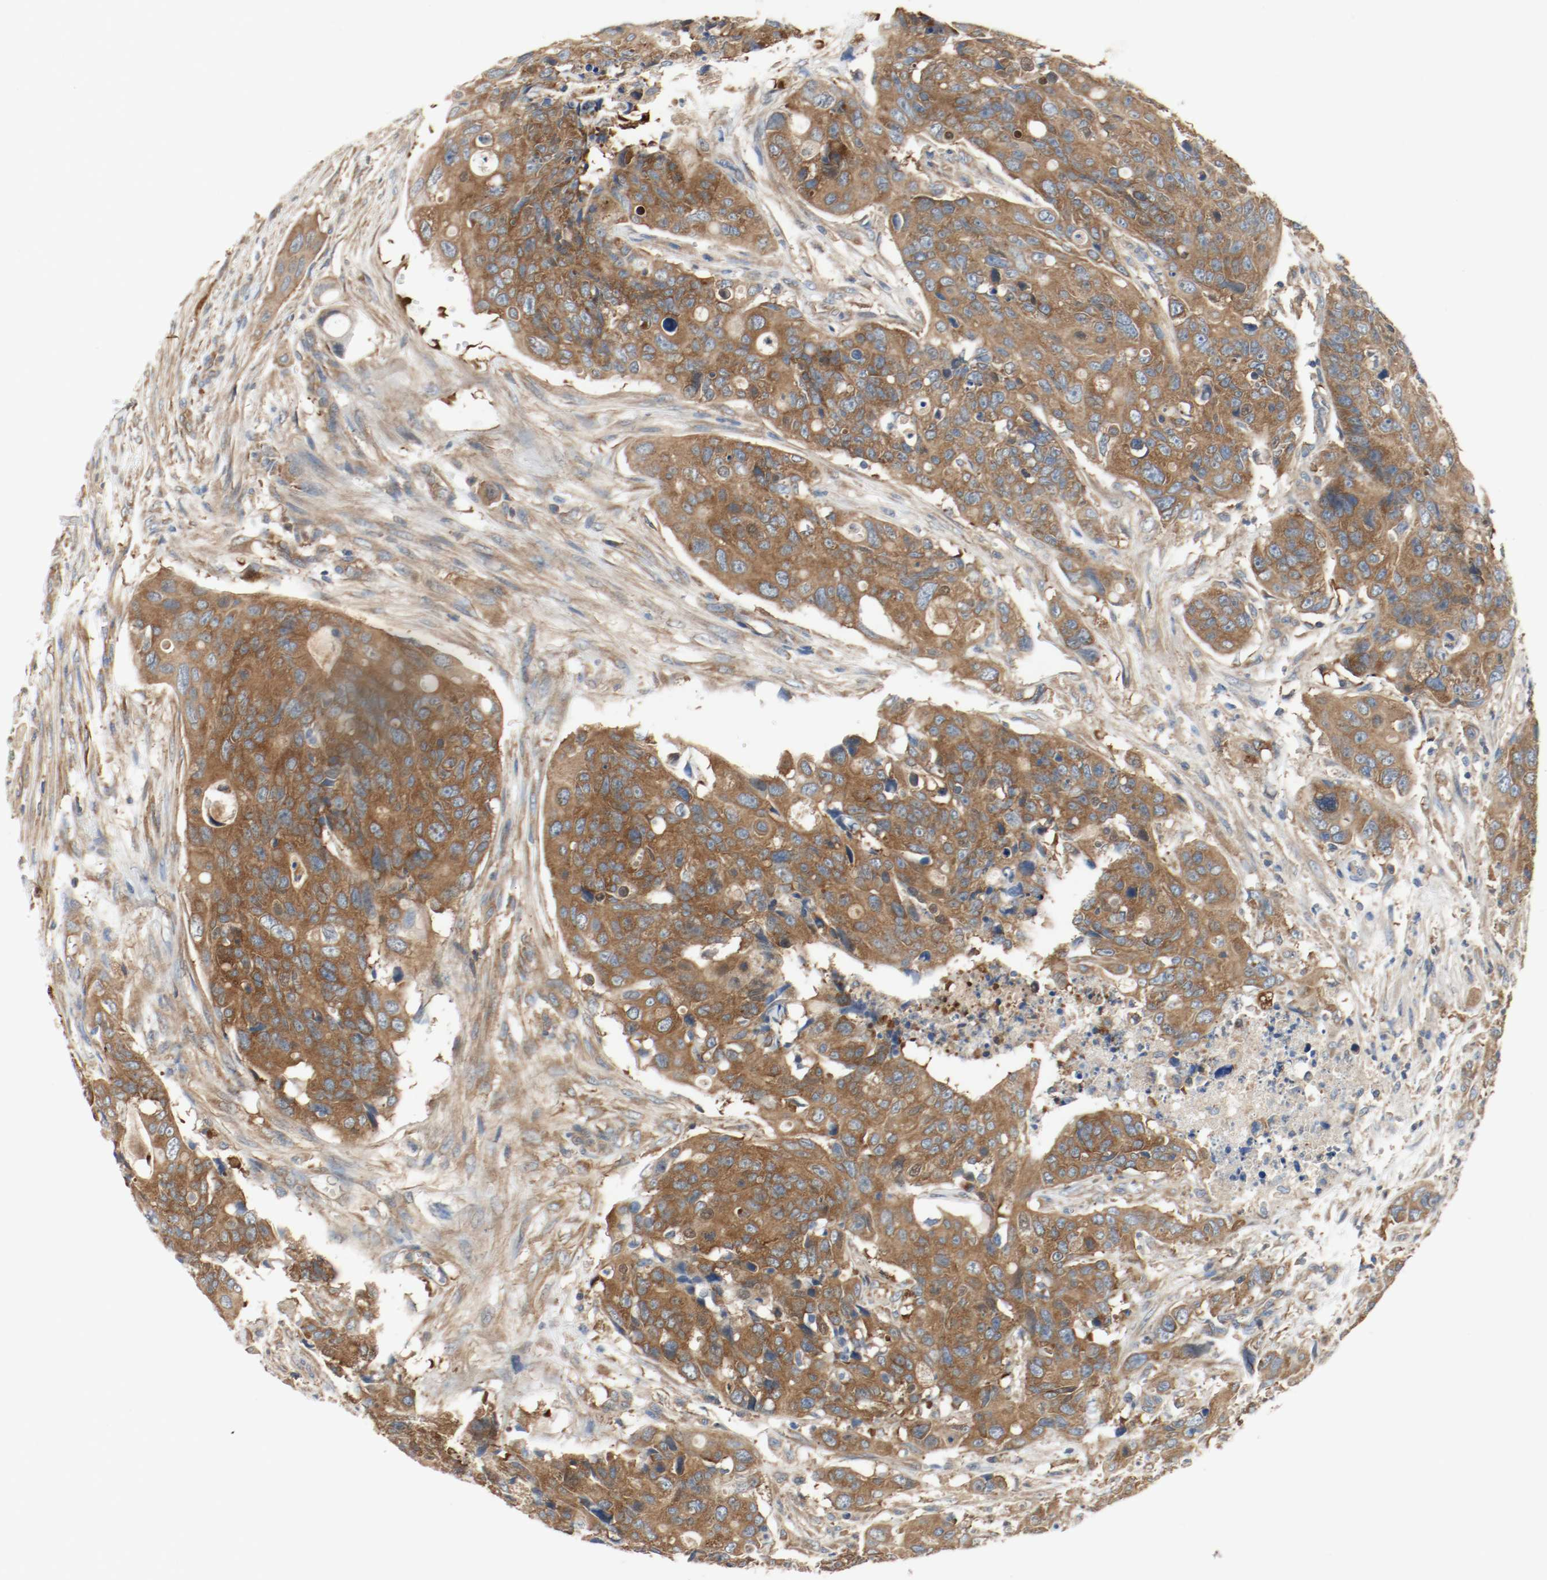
{"staining": {"intensity": "strong", "quantity": ">75%", "location": "cytoplasmic/membranous"}, "tissue": "colorectal cancer", "cell_type": "Tumor cells", "image_type": "cancer", "snomed": [{"axis": "morphology", "description": "Adenocarcinoma, NOS"}, {"axis": "topography", "description": "Colon"}], "caption": "Brown immunohistochemical staining in colorectal adenocarcinoma reveals strong cytoplasmic/membranous expression in about >75% of tumor cells. The staining was performed using DAB (3,3'-diaminobenzidine) to visualize the protein expression in brown, while the nuclei were stained in blue with hematoxylin (Magnification: 20x).", "gene": "HGS", "patient": {"sex": "female", "age": 57}}